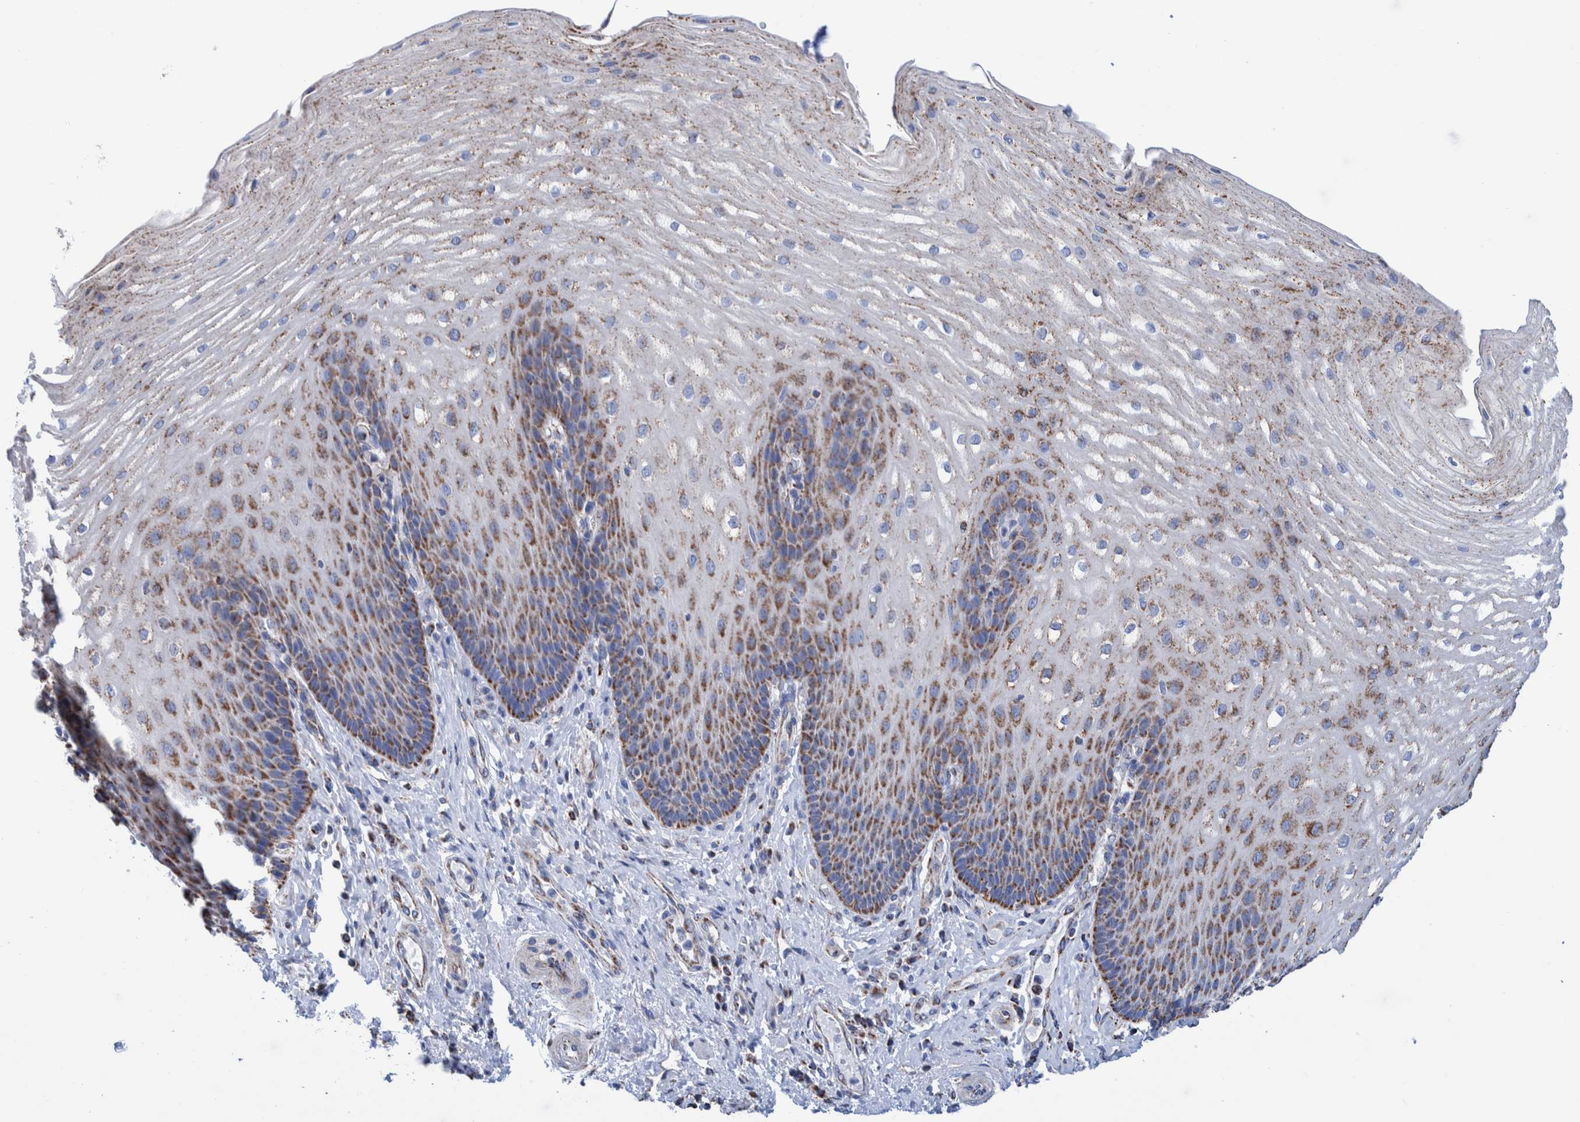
{"staining": {"intensity": "moderate", "quantity": ">75%", "location": "cytoplasmic/membranous"}, "tissue": "esophagus", "cell_type": "Squamous epithelial cells", "image_type": "normal", "snomed": [{"axis": "morphology", "description": "Normal tissue, NOS"}, {"axis": "topography", "description": "Esophagus"}], "caption": "IHC photomicrograph of normal human esophagus stained for a protein (brown), which shows medium levels of moderate cytoplasmic/membranous positivity in about >75% of squamous epithelial cells.", "gene": "DECR1", "patient": {"sex": "male", "age": 54}}